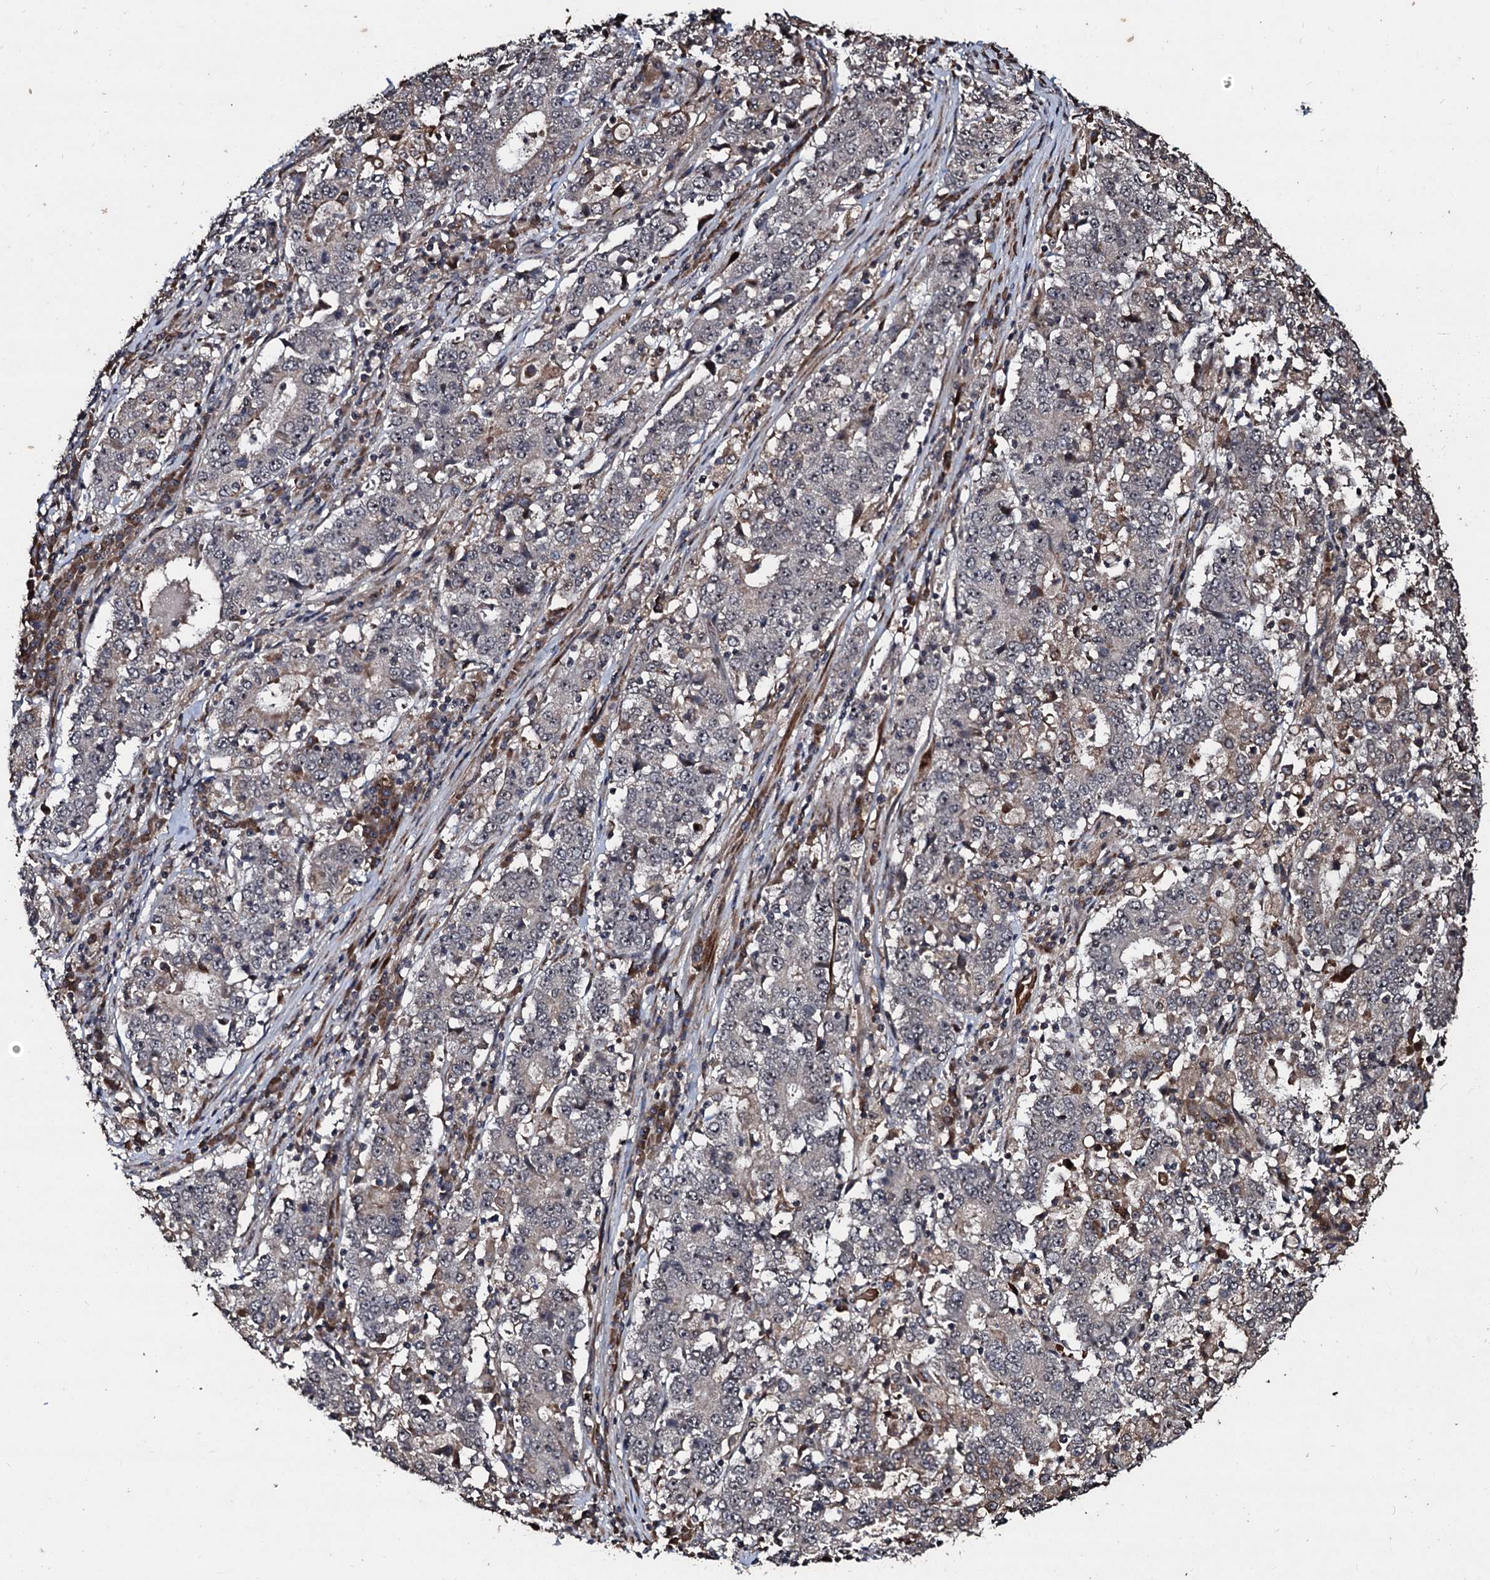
{"staining": {"intensity": "negative", "quantity": "none", "location": "none"}, "tissue": "stomach cancer", "cell_type": "Tumor cells", "image_type": "cancer", "snomed": [{"axis": "morphology", "description": "Adenocarcinoma, NOS"}, {"axis": "topography", "description": "Stomach"}], "caption": "Tumor cells are negative for protein expression in human stomach adenocarcinoma.", "gene": "SUPT7L", "patient": {"sex": "male", "age": 59}}